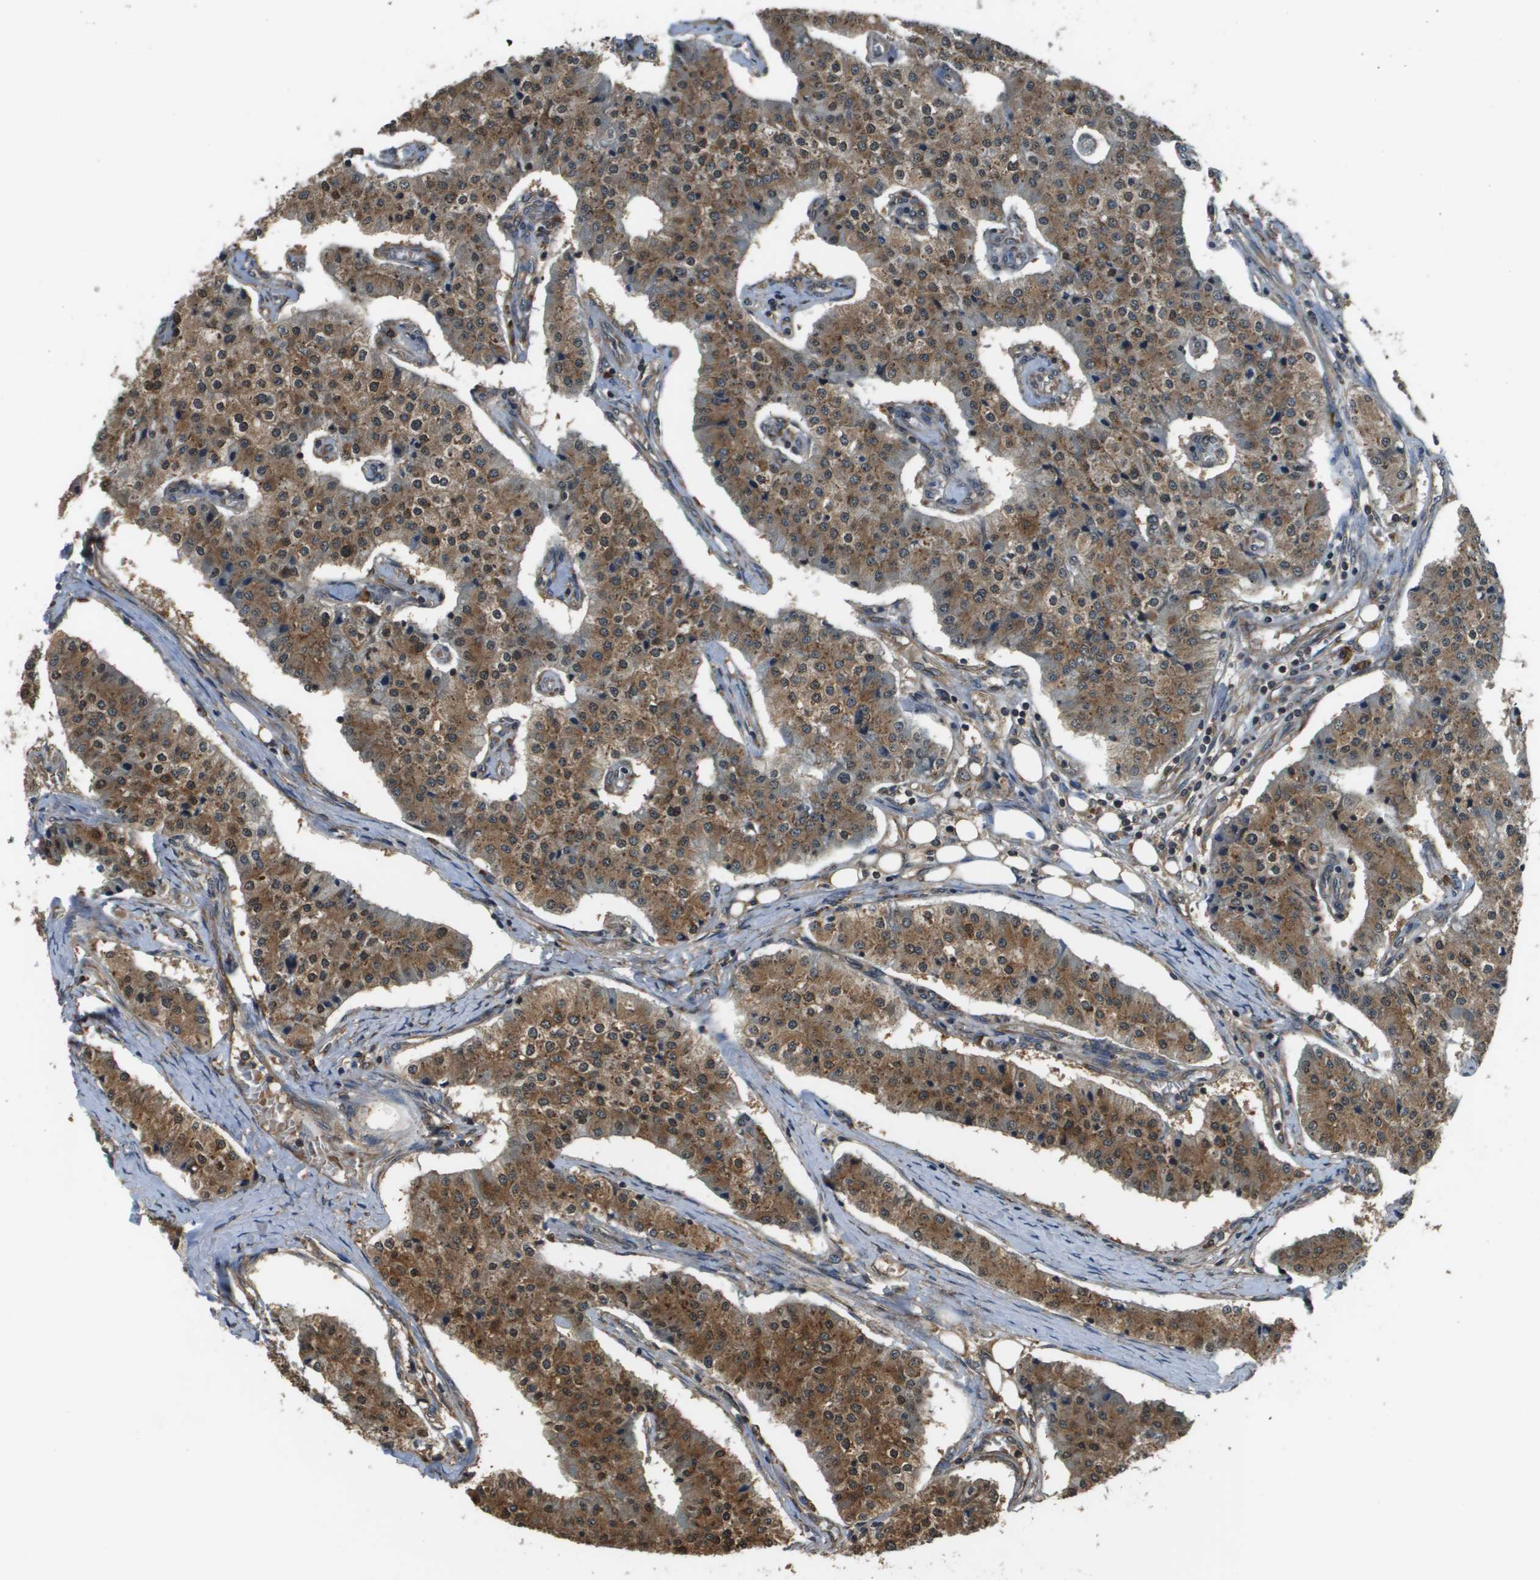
{"staining": {"intensity": "moderate", "quantity": ">75%", "location": "cytoplasmic/membranous"}, "tissue": "carcinoid", "cell_type": "Tumor cells", "image_type": "cancer", "snomed": [{"axis": "morphology", "description": "Carcinoid, malignant, NOS"}, {"axis": "topography", "description": "Colon"}], "caption": "Malignant carcinoid stained for a protein (brown) demonstrates moderate cytoplasmic/membranous positive positivity in approximately >75% of tumor cells.", "gene": "SEC62", "patient": {"sex": "female", "age": 52}}